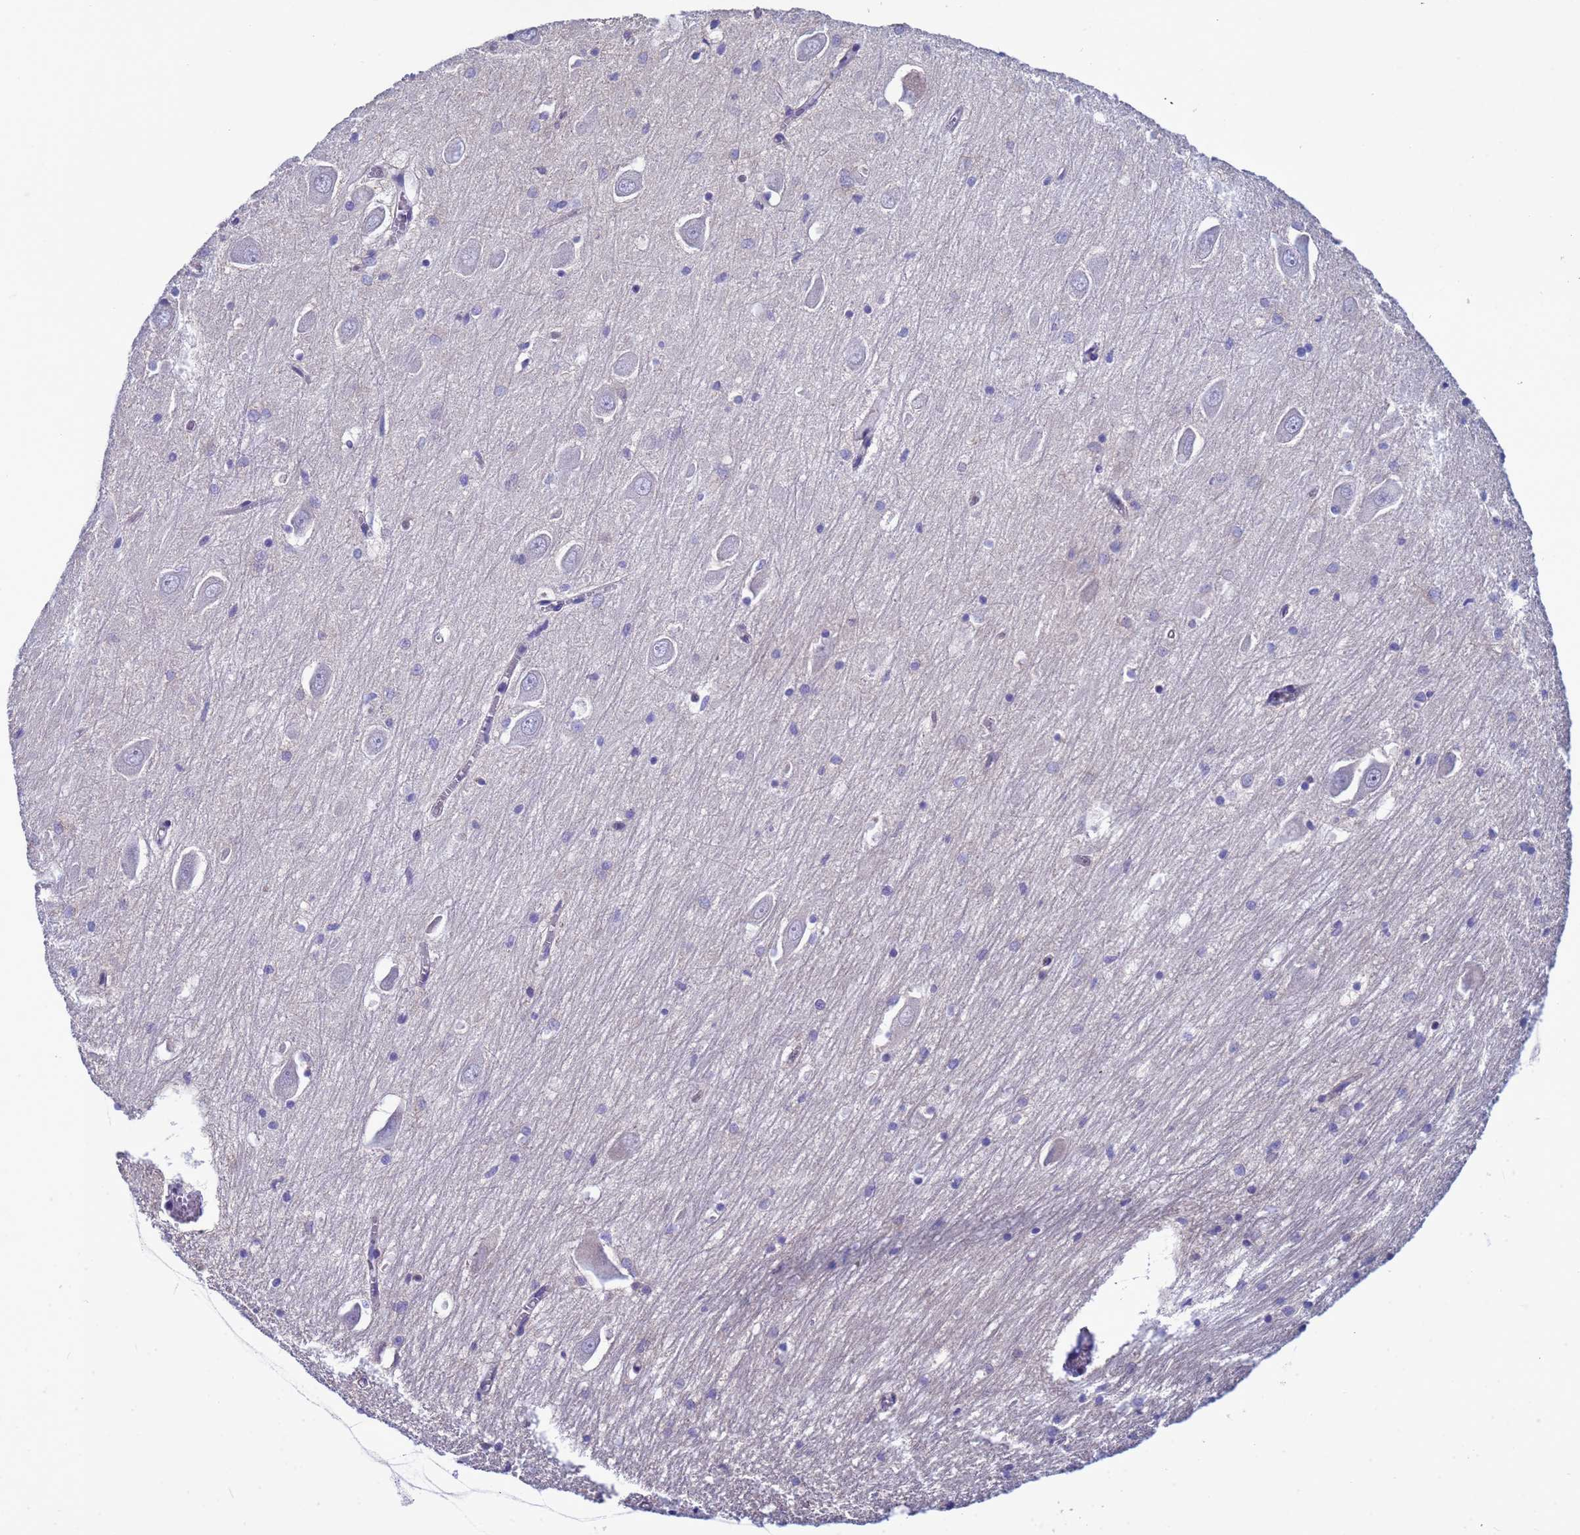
{"staining": {"intensity": "negative", "quantity": "none", "location": "none"}, "tissue": "hippocampus", "cell_type": "Glial cells", "image_type": "normal", "snomed": [{"axis": "morphology", "description": "Normal tissue, NOS"}, {"axis": "topography", "description": "Hippocampus"}], "caption": "DAB immunohistochemical staining of normal human hippocampus displays no significant staining in glial cells.", "gene": "ELMOD2", "patient": {"sex": "male", "age": 70}}